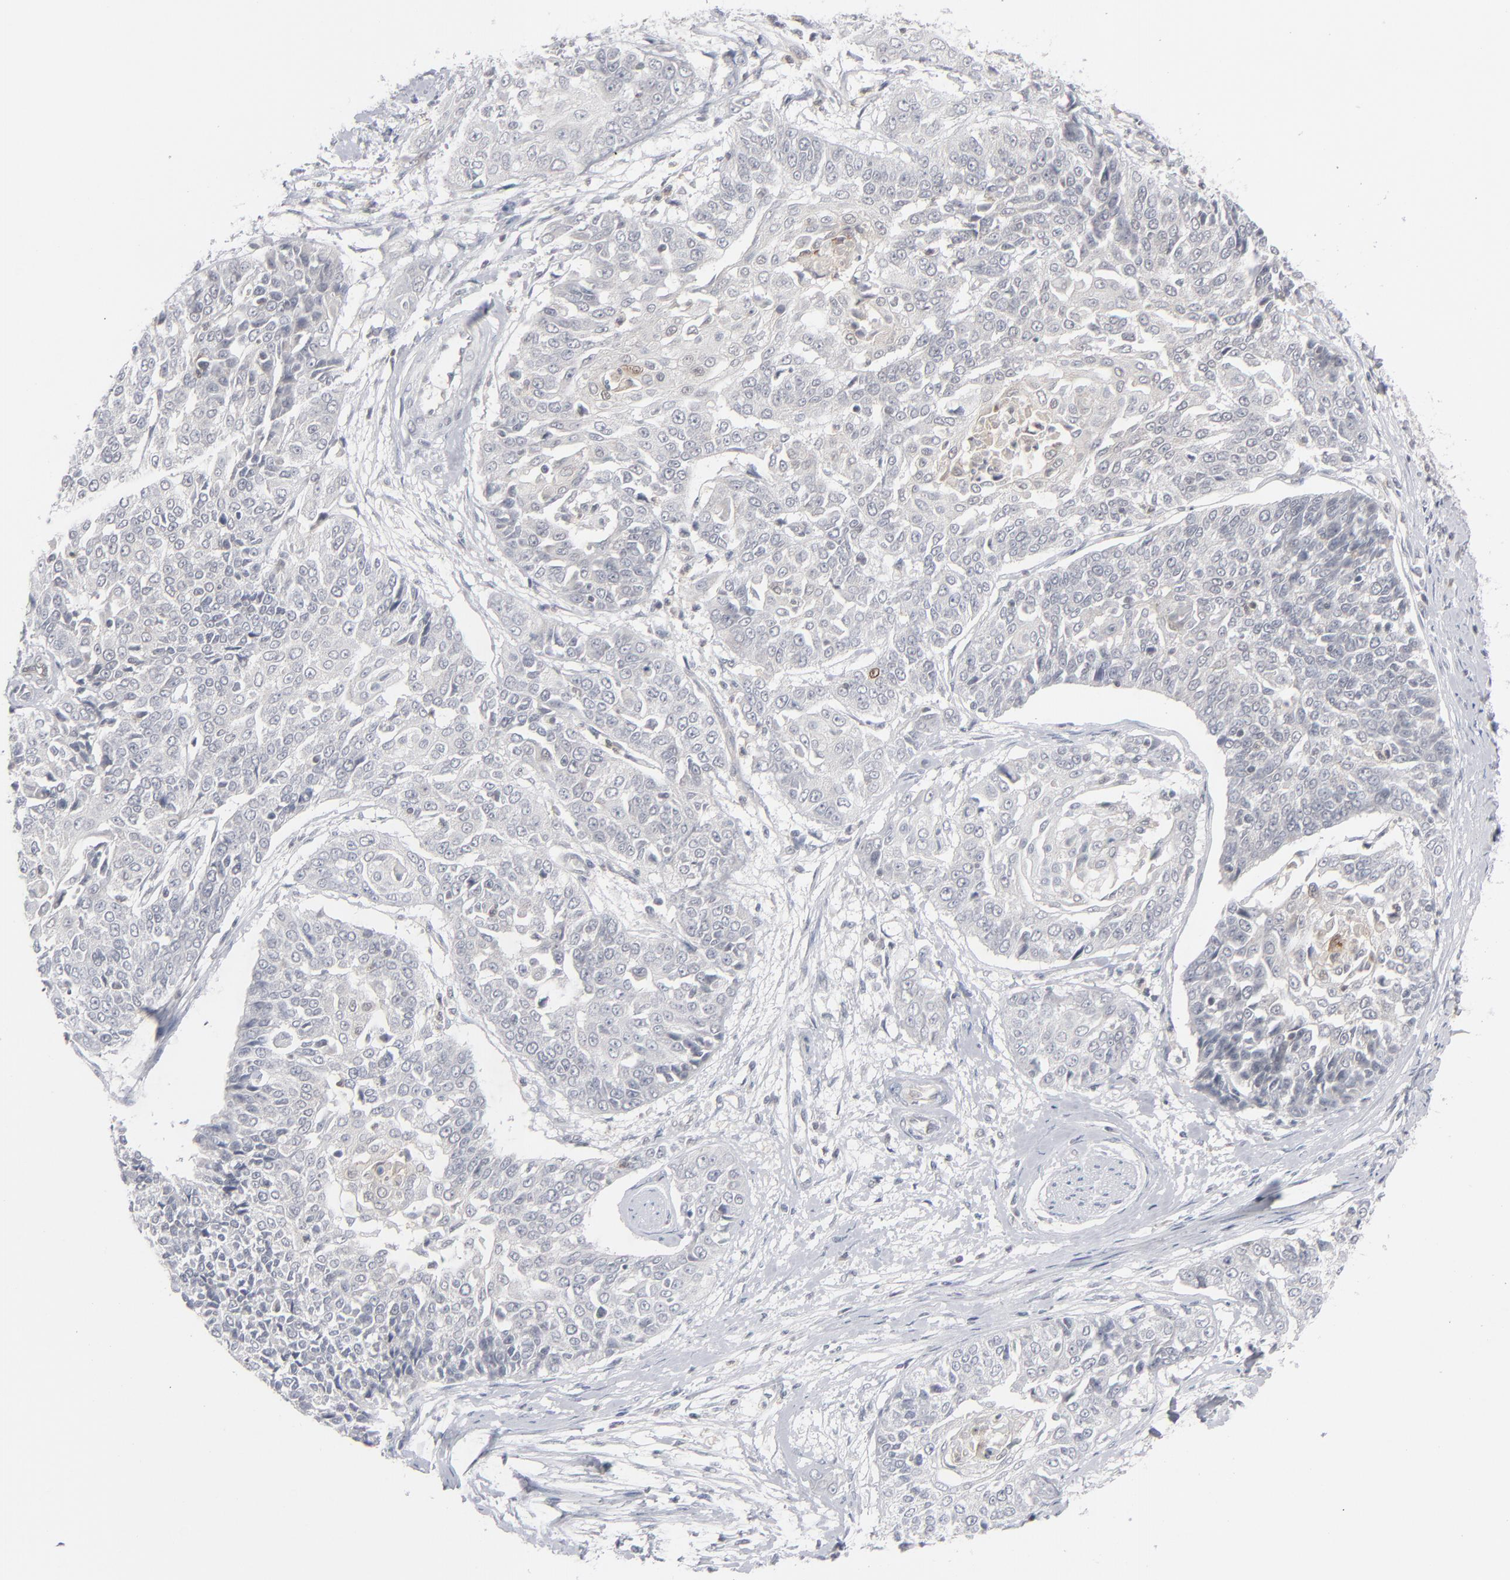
{"staining": {"intensity": "negative", "quantity": "none", "location": "none"}, "tissue": "cervical cancer", "cell_type": "Tumor cells", "image_type": "cancer", "snomed": [{"axis": "morphology", "description": "Squamous cell carcinoma, NOS"}, {"axis": "topography", "description": "Cervix"}], "caption": "A histopathology image of human cervical cancer is negative for staining in tumor cells. (DAB (3,3'-diaminobenzidine) immunohistochemistry visualized using brightfield microscopy, high magnification).", "gene": "POF1B", "patient": {"sex": "female", "age": 64}}